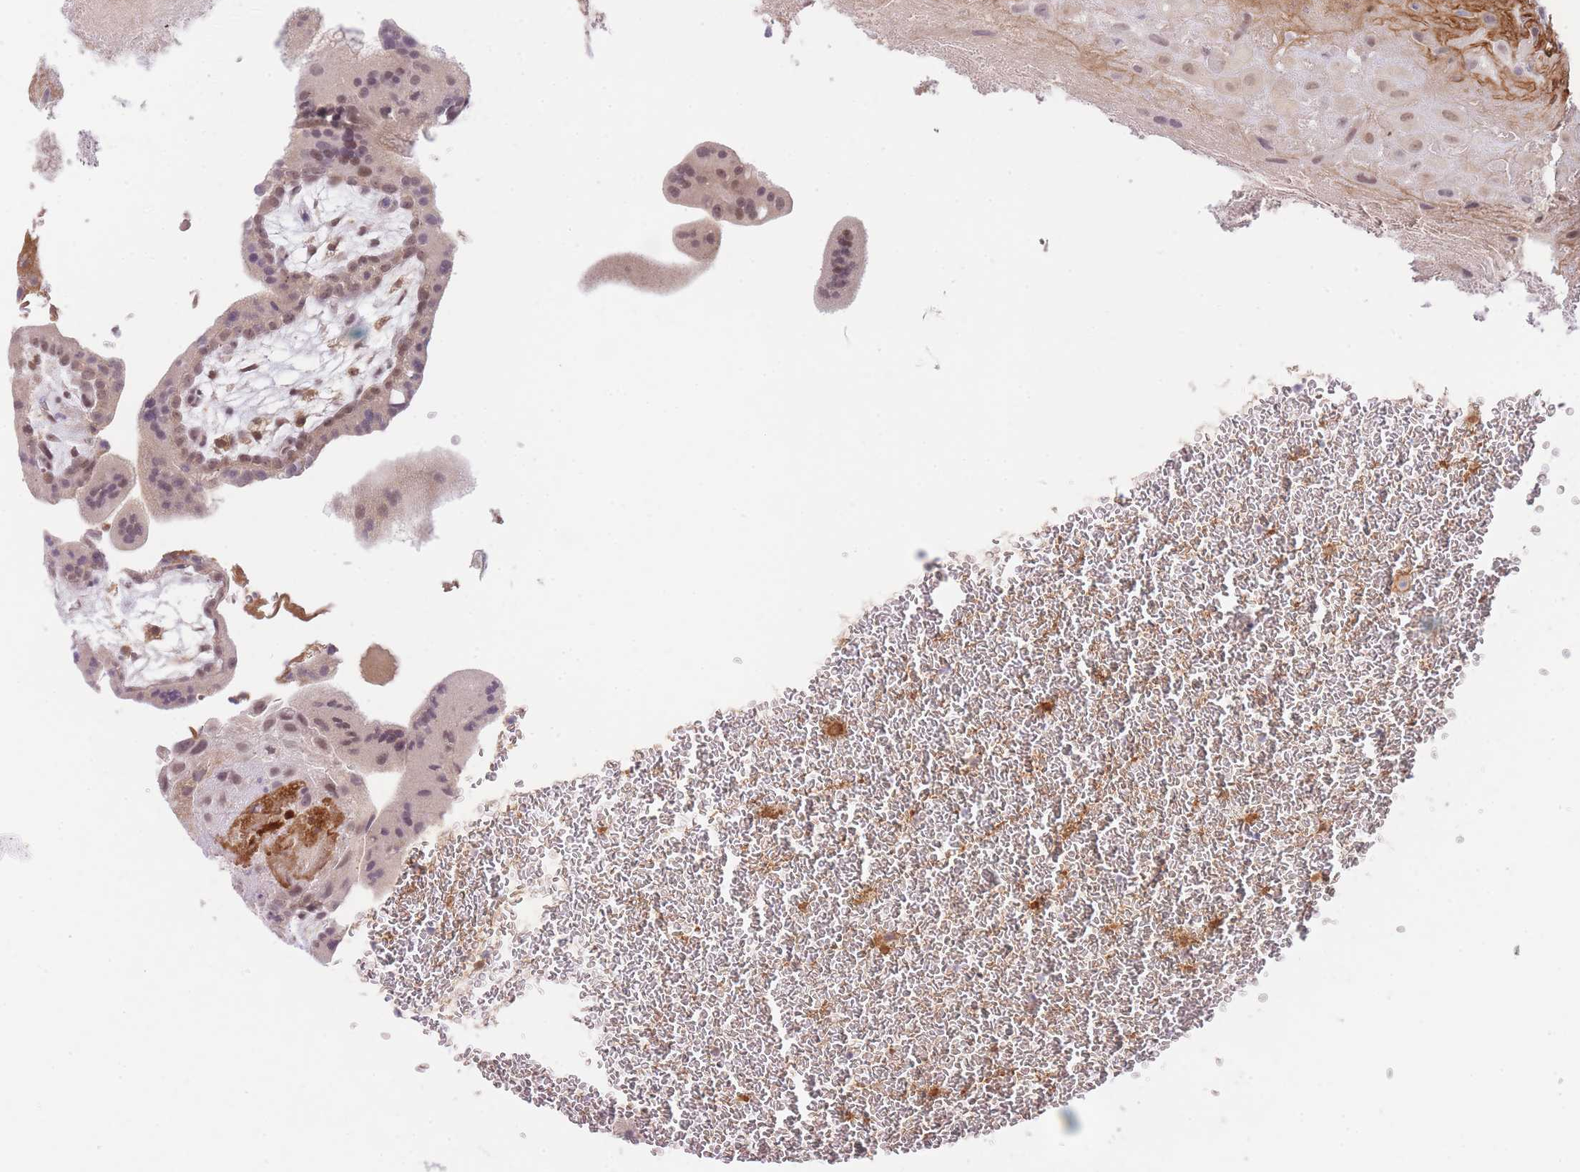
{"staining": {"intensity": "weak", "quantity": ">75%", "location": "nuclear"}, "tissue": "placenta", "cell_type": "Decidual cells", "image_type": "normal", "snomed": [{"axis": "morphology", "description": "Normal tissue, NOS"}, {"axis": "topography", "description": "Placenta"}], "caption": "Approximately >75% of decidual cells in unremarkable placenta show weak nuclear protein staining as visualized by brown immunohistochemical staining.", "gene": "SLC25A33", "patient": {"sex": "female", "age": 35}}